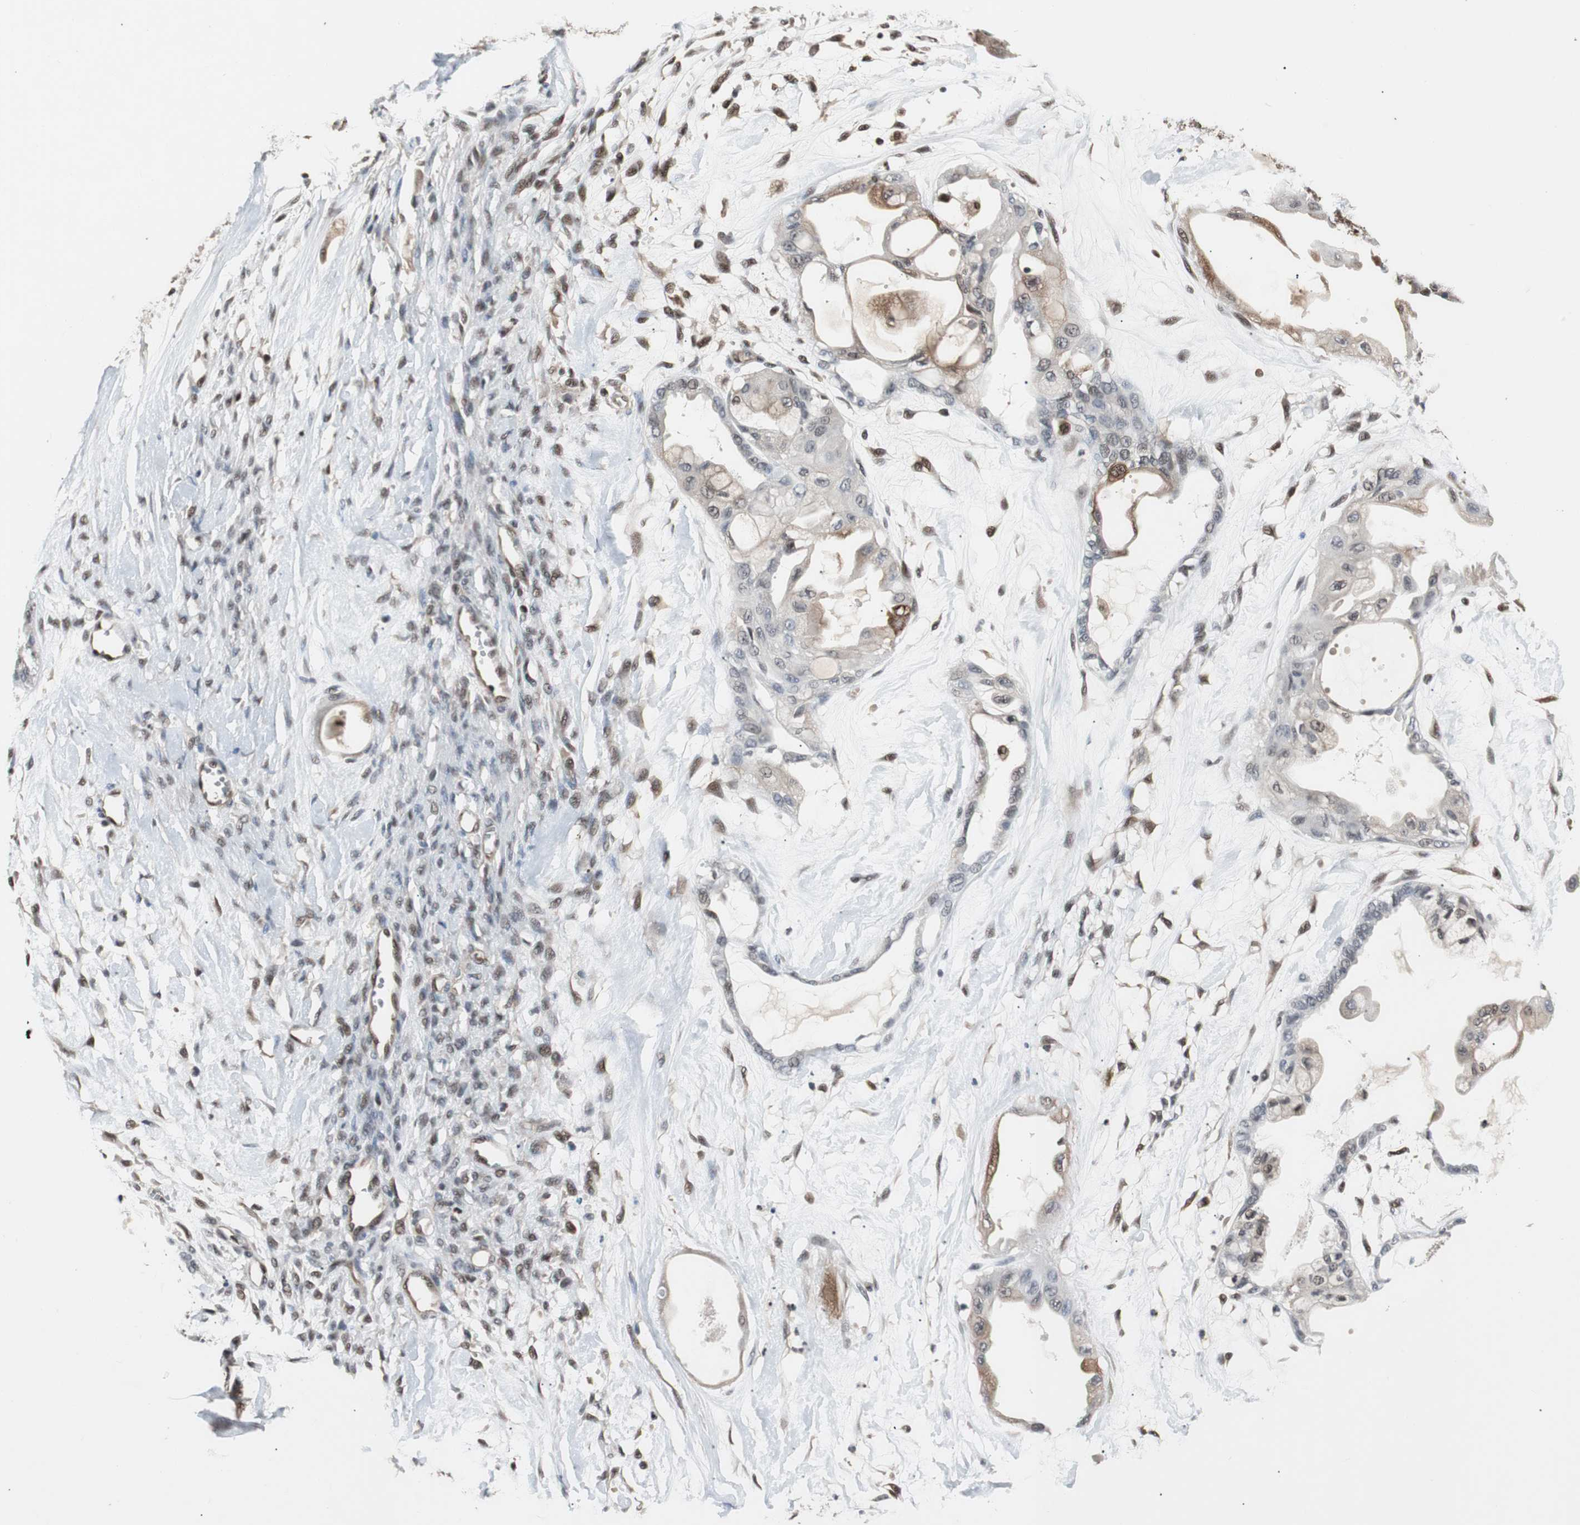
{"staining": {"intensity": "moderate", "quantity": ">75%", "location": "cytoplasmic/membranous,nuclear"}, "tissue": "ovarian cancer", "cell_type": "Tumor cells", "image_type": "cancer", "snomed": [{"axis": "morphology", "description": "Carcinoma, NOS"}, {"axis": "morphology", "description": "Carcinoma, endometroid"}, {"axis": "topography", "description": "Ovary"}], "caption": "Protein expression analysis of human ovarian carcinoma reveals moderate cytoplasmic/membranous and nuclear staining in about >75% of tumor cells.", "gene": "ACLY", "patient": {"sex": "female", "age": 50}}